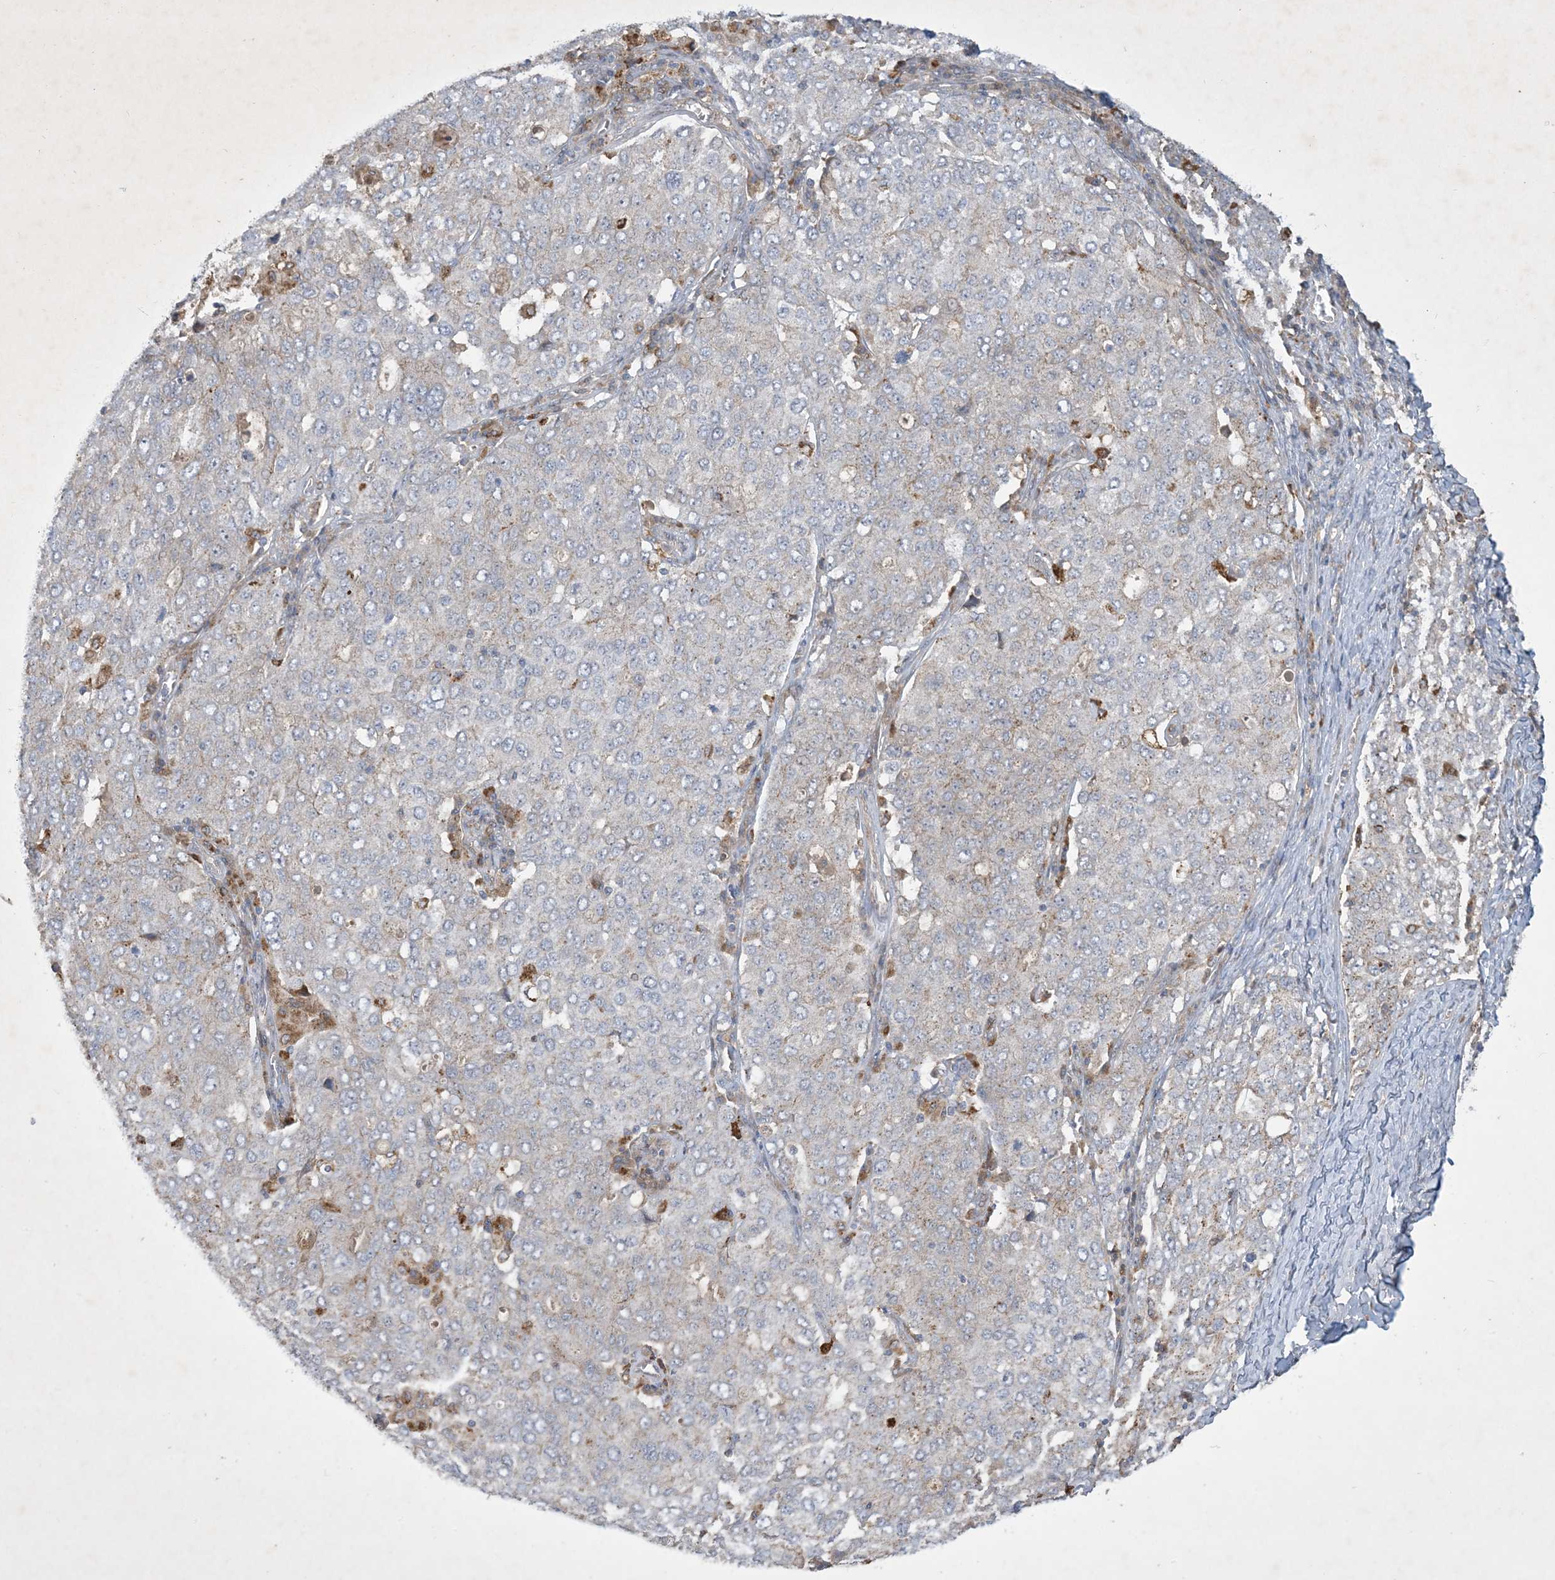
{"staining": {"intensity": "weak", "quantity": "<25%", "location": "cytoplasmic/membranous"}, "tissue": "ovarian cancer", "cell_type": "Tumor cells", "image_type": "cancer", "snomed": [{"axis": "morphology", "description": "Carcinoma, endometroid"}, {"axis": "topography", "description": "Ovary"}], "caption": "Protein analysis of ovarian endometroid carcinoma demonstrates no significant expression in tumor cells.", "gene": "MRPS18A", "patient": {"sex": "female", "age": 62}}